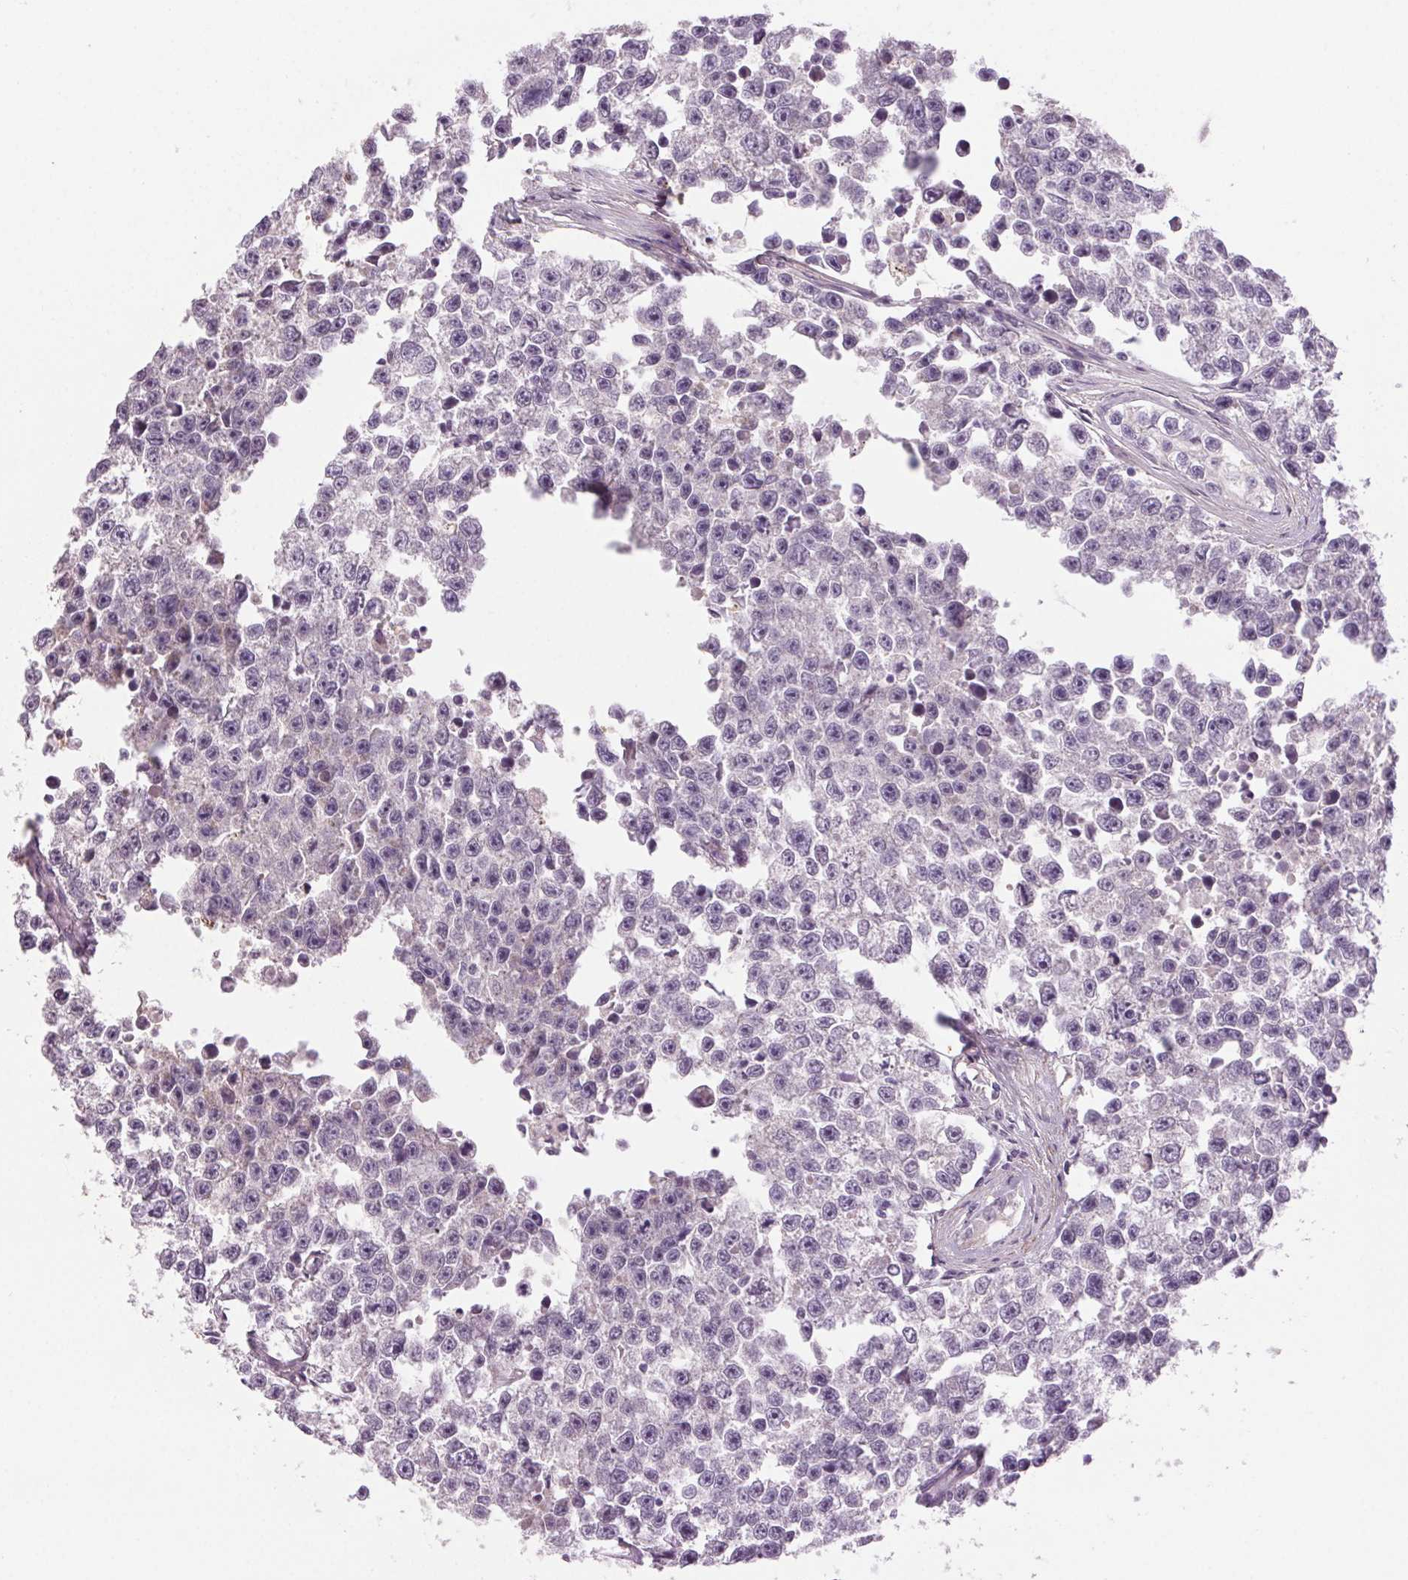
{"staining": {"intensity": "negative", "quantity": "none", "location": "none"}, "tissue": "testis cancer", "cell_type": "Tumor cells", "image_type": "cancer", "snomed": [{"axis": "morphology", "description": "Seminoma, NOS"}, {"axis": "topography", "description": "Testis"}], "caption": "An IHC histopathology image of seminoma (testis) is shown. There is no staining in tumor cells of seminoma (testis). The staining was performed using DAB (3,3'-diaminobenzidine) to visualize the protein expression in brown, while the nuclei were stained in blue with hematoxylin (Magnification: 20x).", "gene": "HHLA2", "patient": {"sex": "male", "age": 26}}